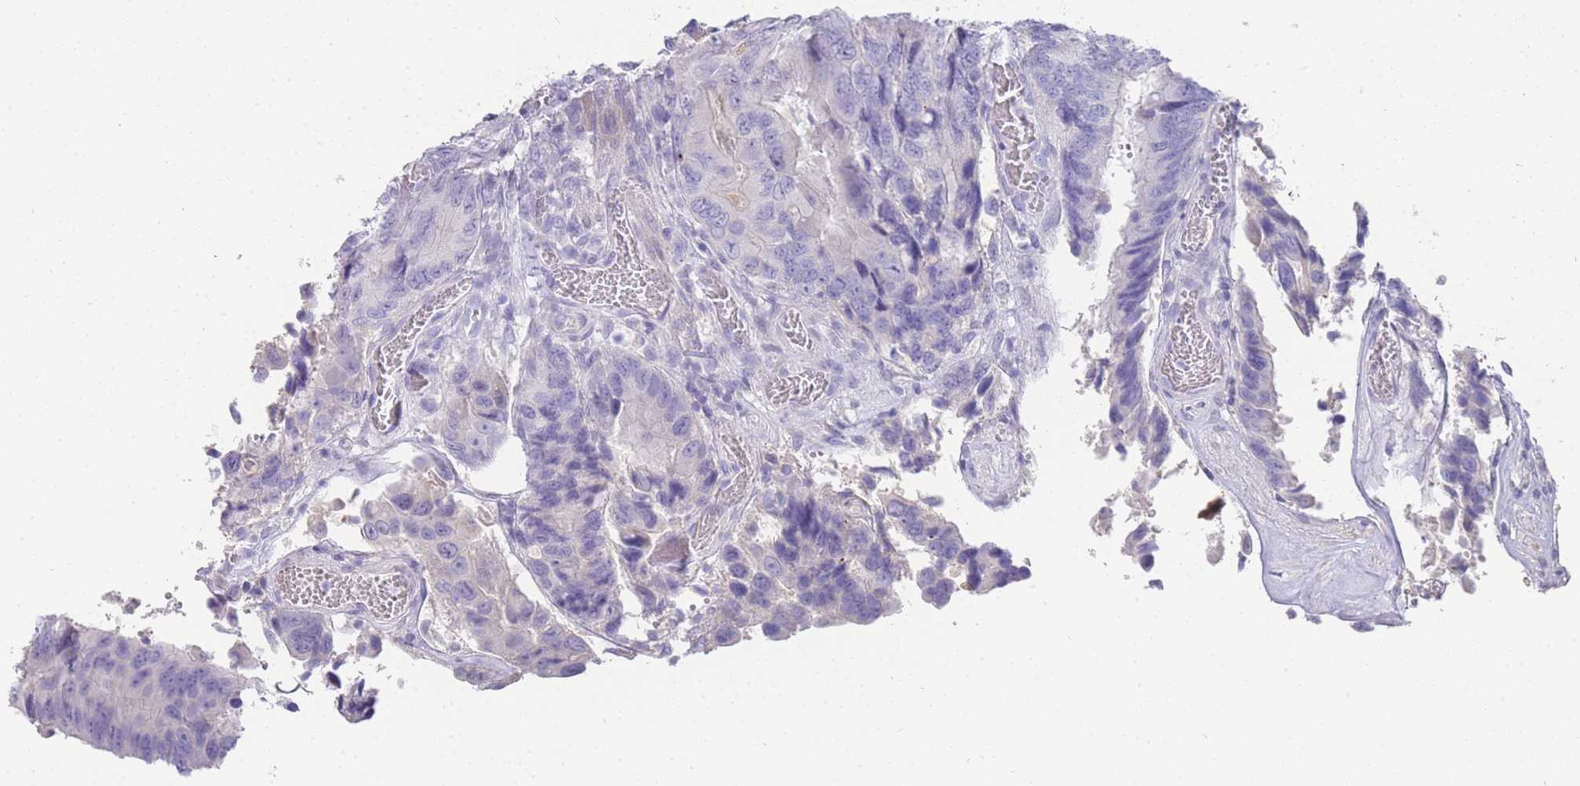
{"staining": {"intensity": "negative", "quantity": "none", "location": "none"}, "tissue": "colorectal cancer", "cell_type": "Tumor cells", "image_type": "cancer", "snomed": [{"axis": "morphology", "description": "Adenocarcinoma, NOS"}, {"axis": "topography", "description": "Colon"}], "caption": "An IHC photomicrograph of colorectal adenocarcinoma is shown. There is no staining in tumor cells of colorectal adenocarcinoma.", "gene": "DPP4", "patient": {"sex": "male", "age": 84}}